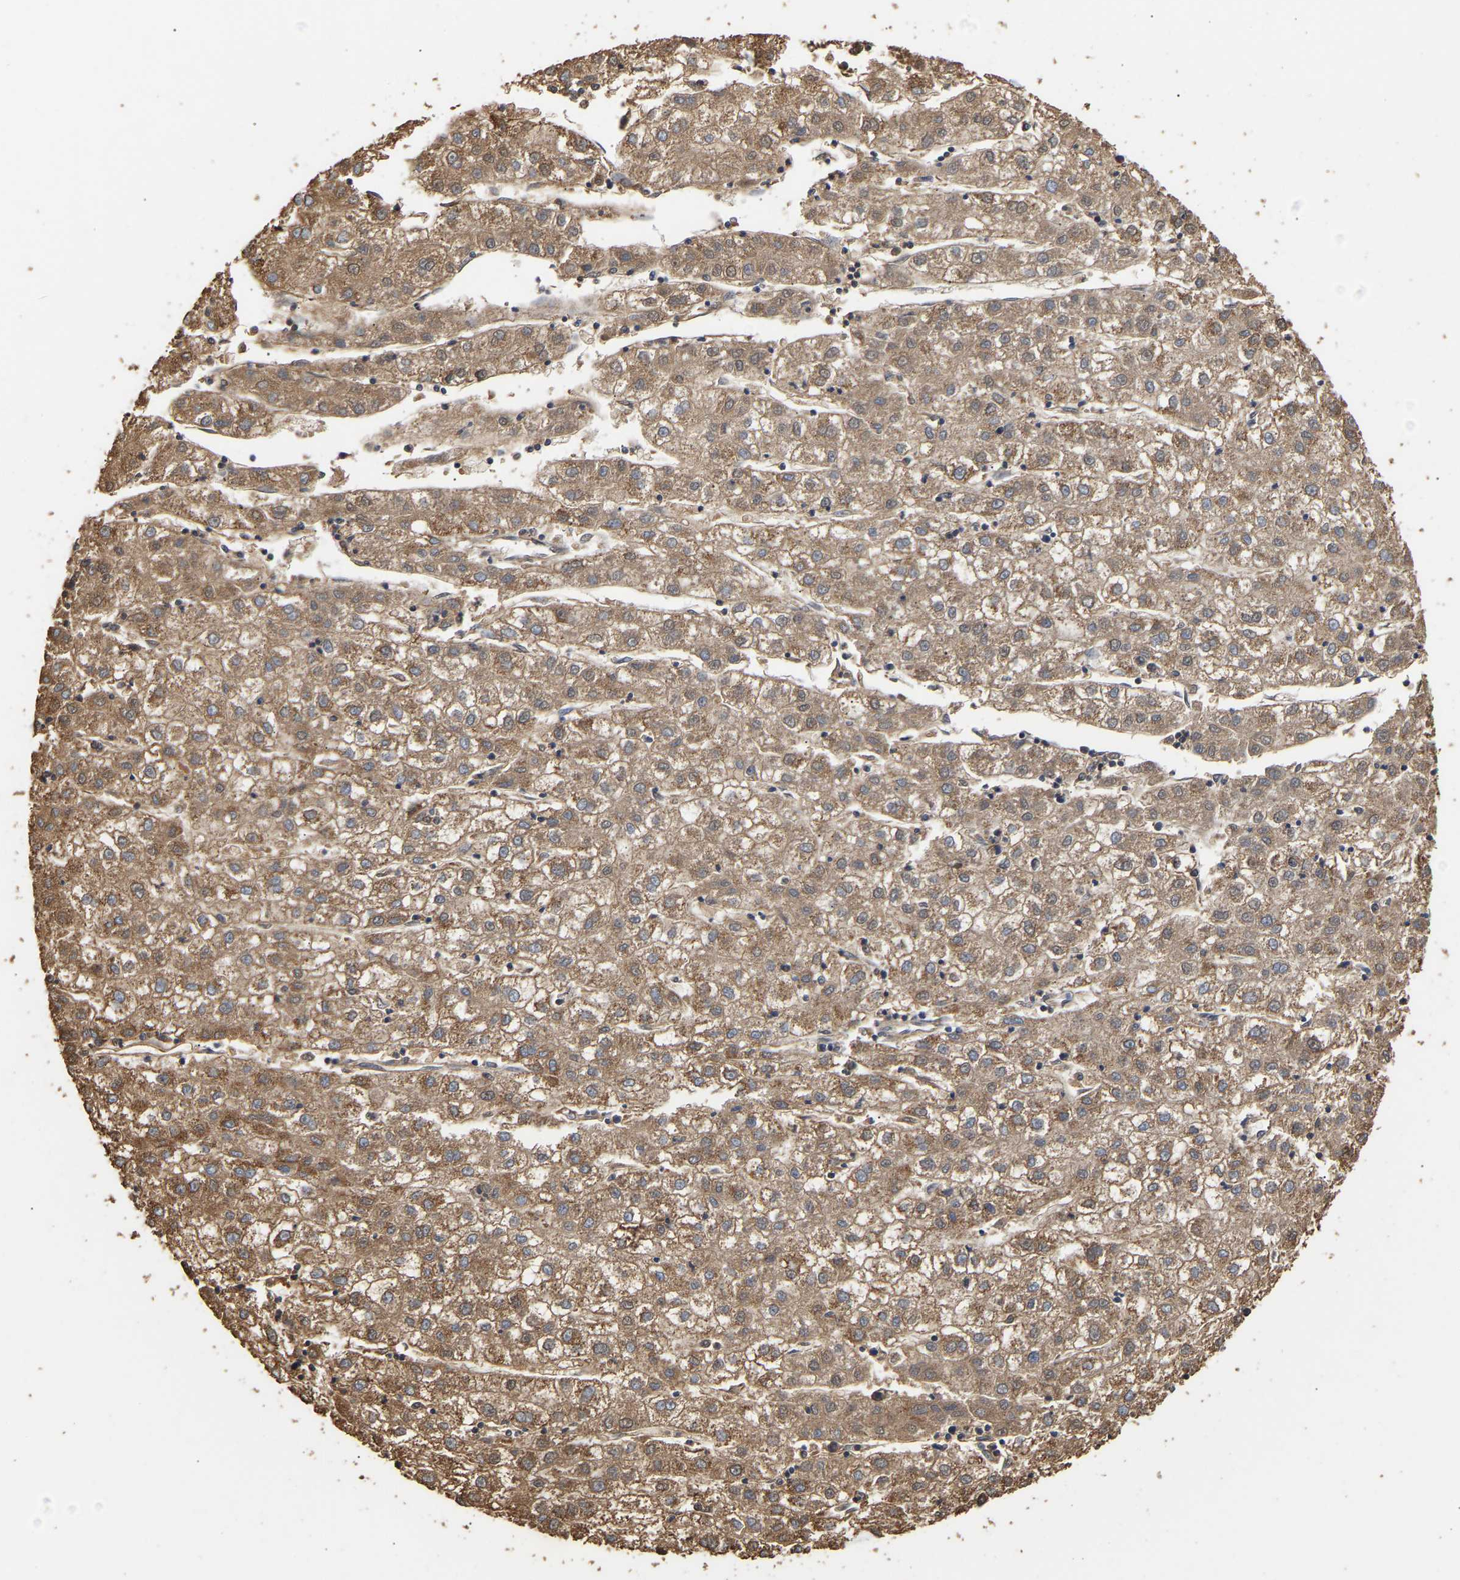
{"staining": {"intensity": "moderate", "quantity": ">75%", "location": "cytoplasmic/membranous"}, "tissue": "liver cancer", "cell_type": "Tumor cells", "image_type": "cancer", "snomed": [{"axis": "morphology", "description": "Carcinoma, Hepatocellular, NOS"}, {"axis": "topography", "description": "Liver"}], "caption": "Immunohistochemistry (IHC) image of human liver cancer stained for a protein (brown), which displays medium levels of moderate cytoplasmic/membranous positivity in about >75% of tumor cells.", "gene": "ZNF26", "patient": {"sex": "male", "age": 72}}